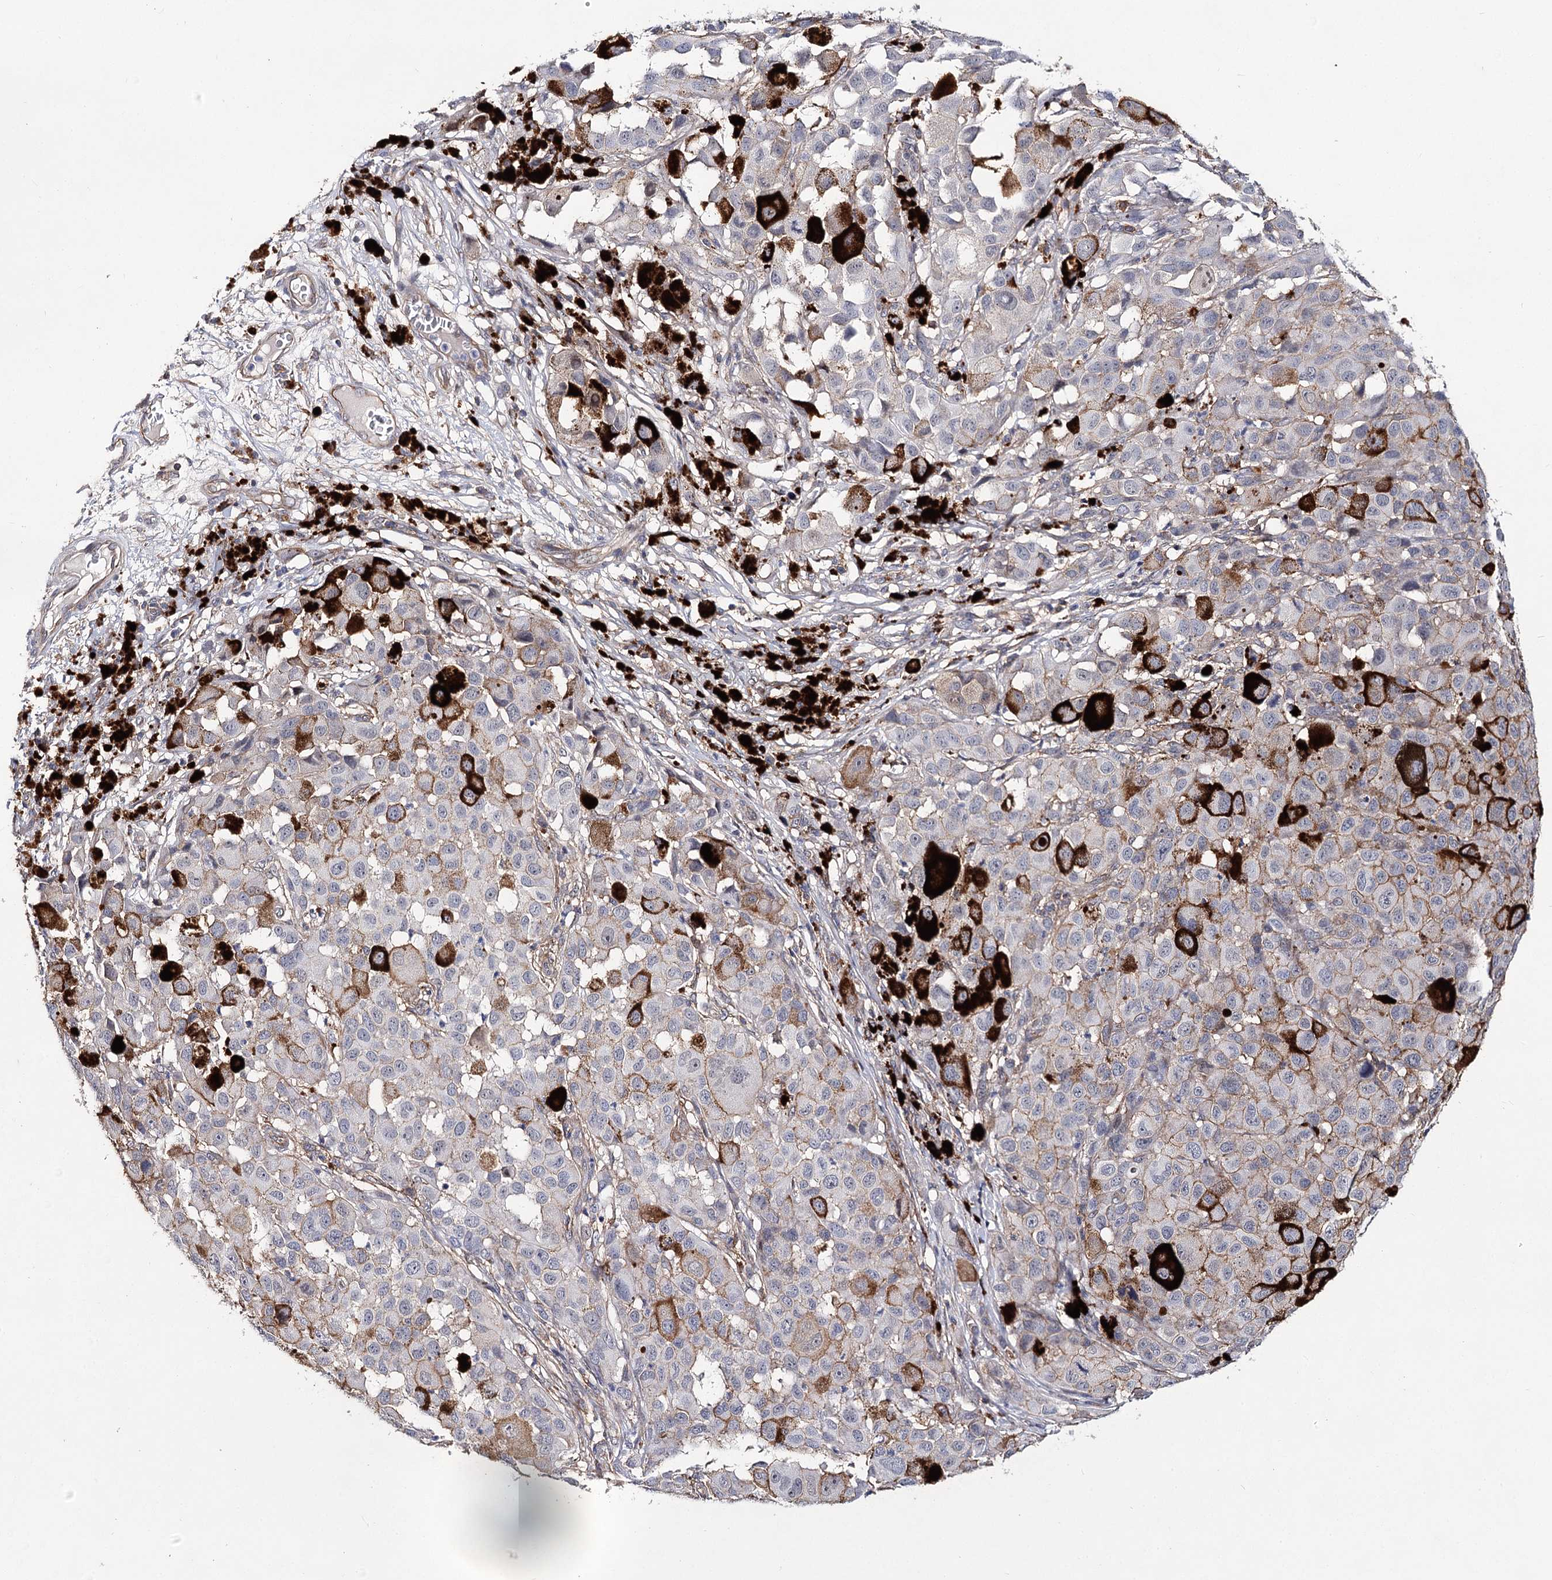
{"staining": {"intensity": "moderate", "quantity": "<25%", "location": "cytoplasmic/membranous"}, "tissue": "melanoma", "cell_type": "Tumor cells", "image_type": "cancer", "snomed": [{"axis": "morphology", "description": "Malignant melanoma, NOS"}, {"axis": "topography", "description": "Skin"}], "caption": "Tumor cells exhibit moderate cytoplasmic/membranous staining in about <25% of cells in melanoma.", "gene": "TMEM218", "patient": {"sex": "male", "age": 96}}